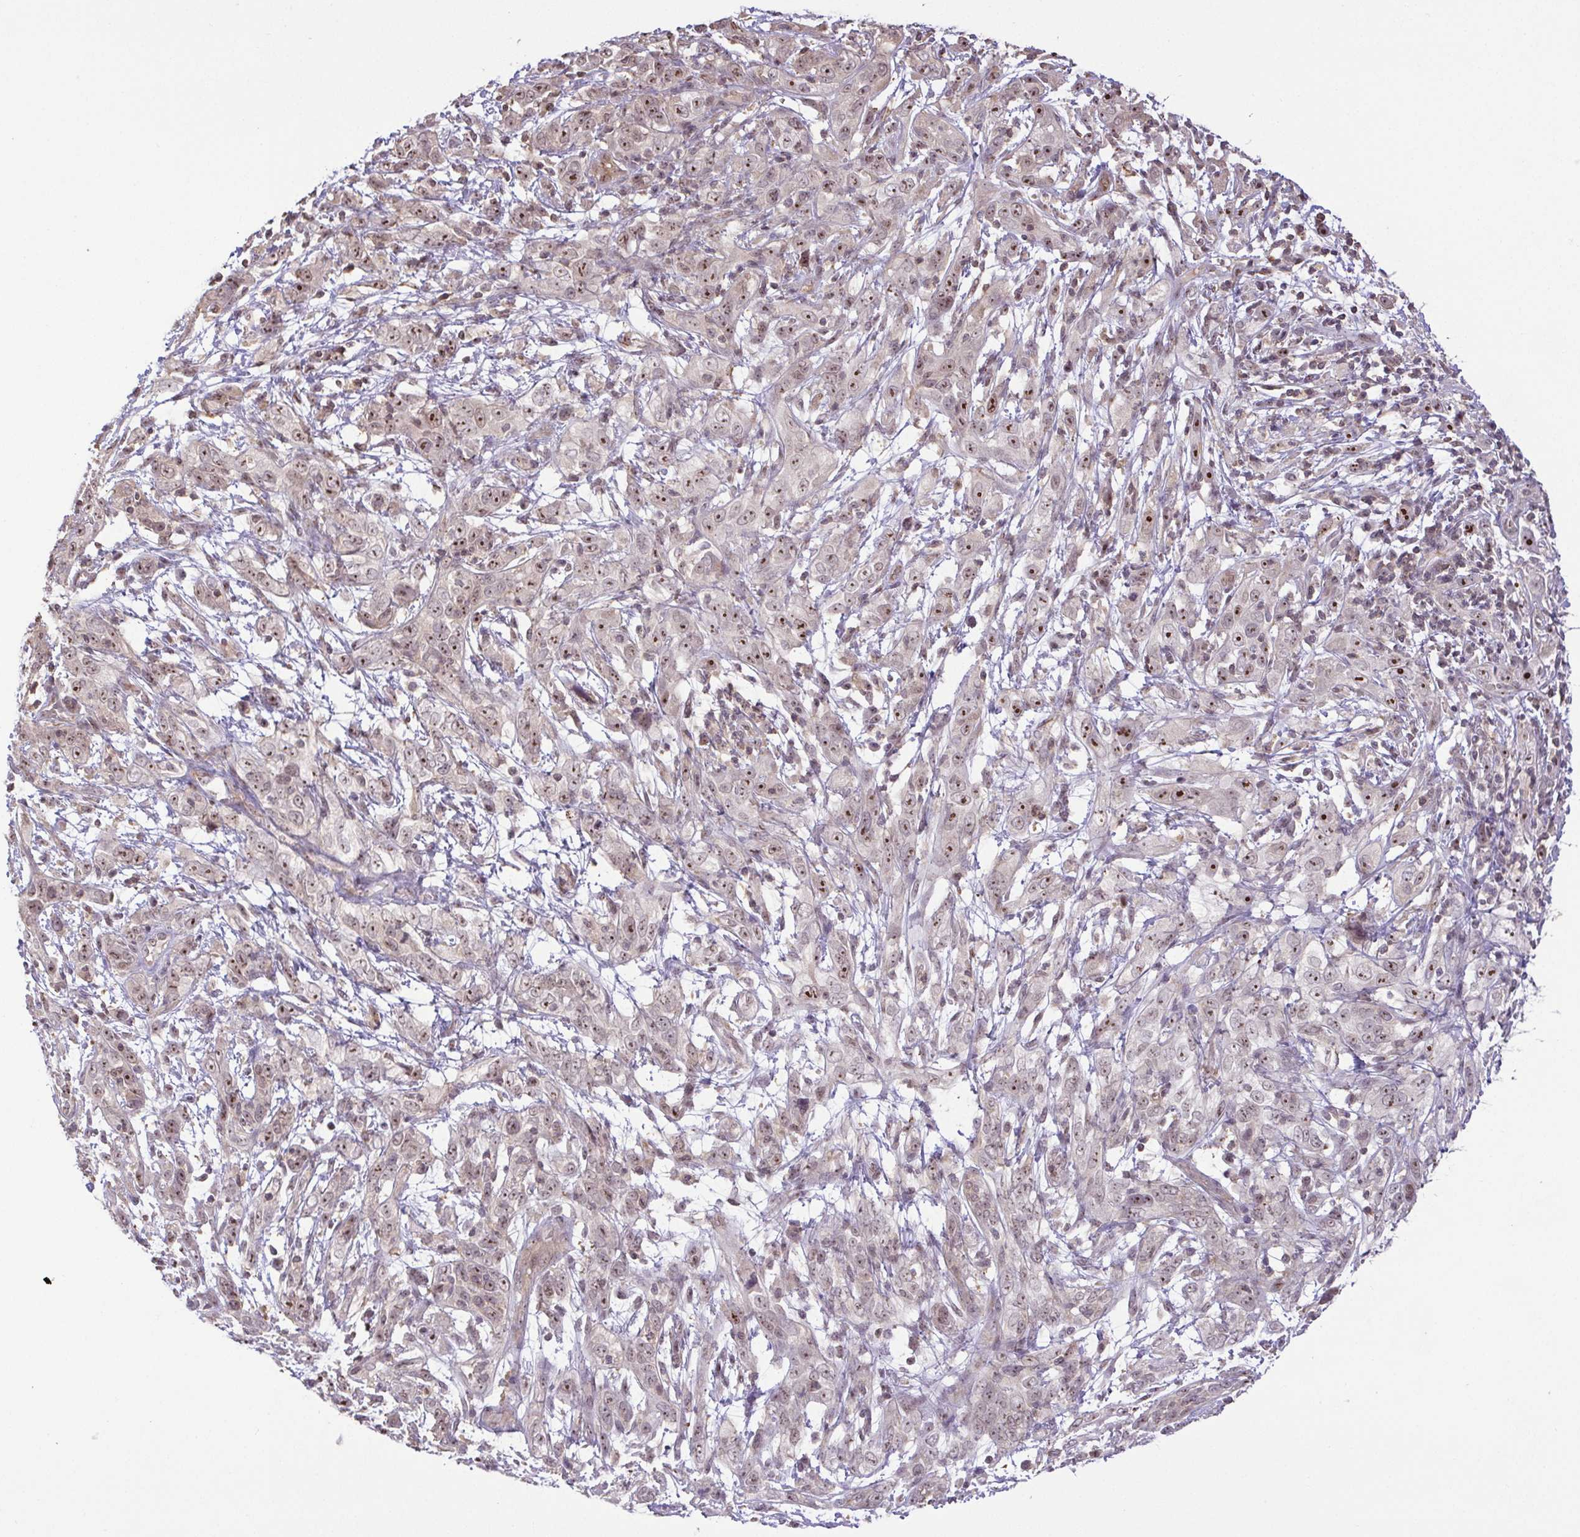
{"staining": {"intensity": "moderate", "quantity": "25%-75%", "location": "nuclear"}, "tissue": "cervical cancer", "cell_type": "Tumor cells", "image_type": "cancer", "snomed": [{"axis": "morphology", "description": "Adenocarcinoma, NOS"}, {"axis": "topography", "description": "Cervix"}], "caption": "Protein analysis of adenocarcinoma (cervical) tissue reveals moderate nuclear expression in about 25%-75% of tumor cells. The protein of interest is shown in brown color, while the nuclei are stained blue.", "gene": "RSL24D1", "patient": {"sex": "female", "age": 40}}